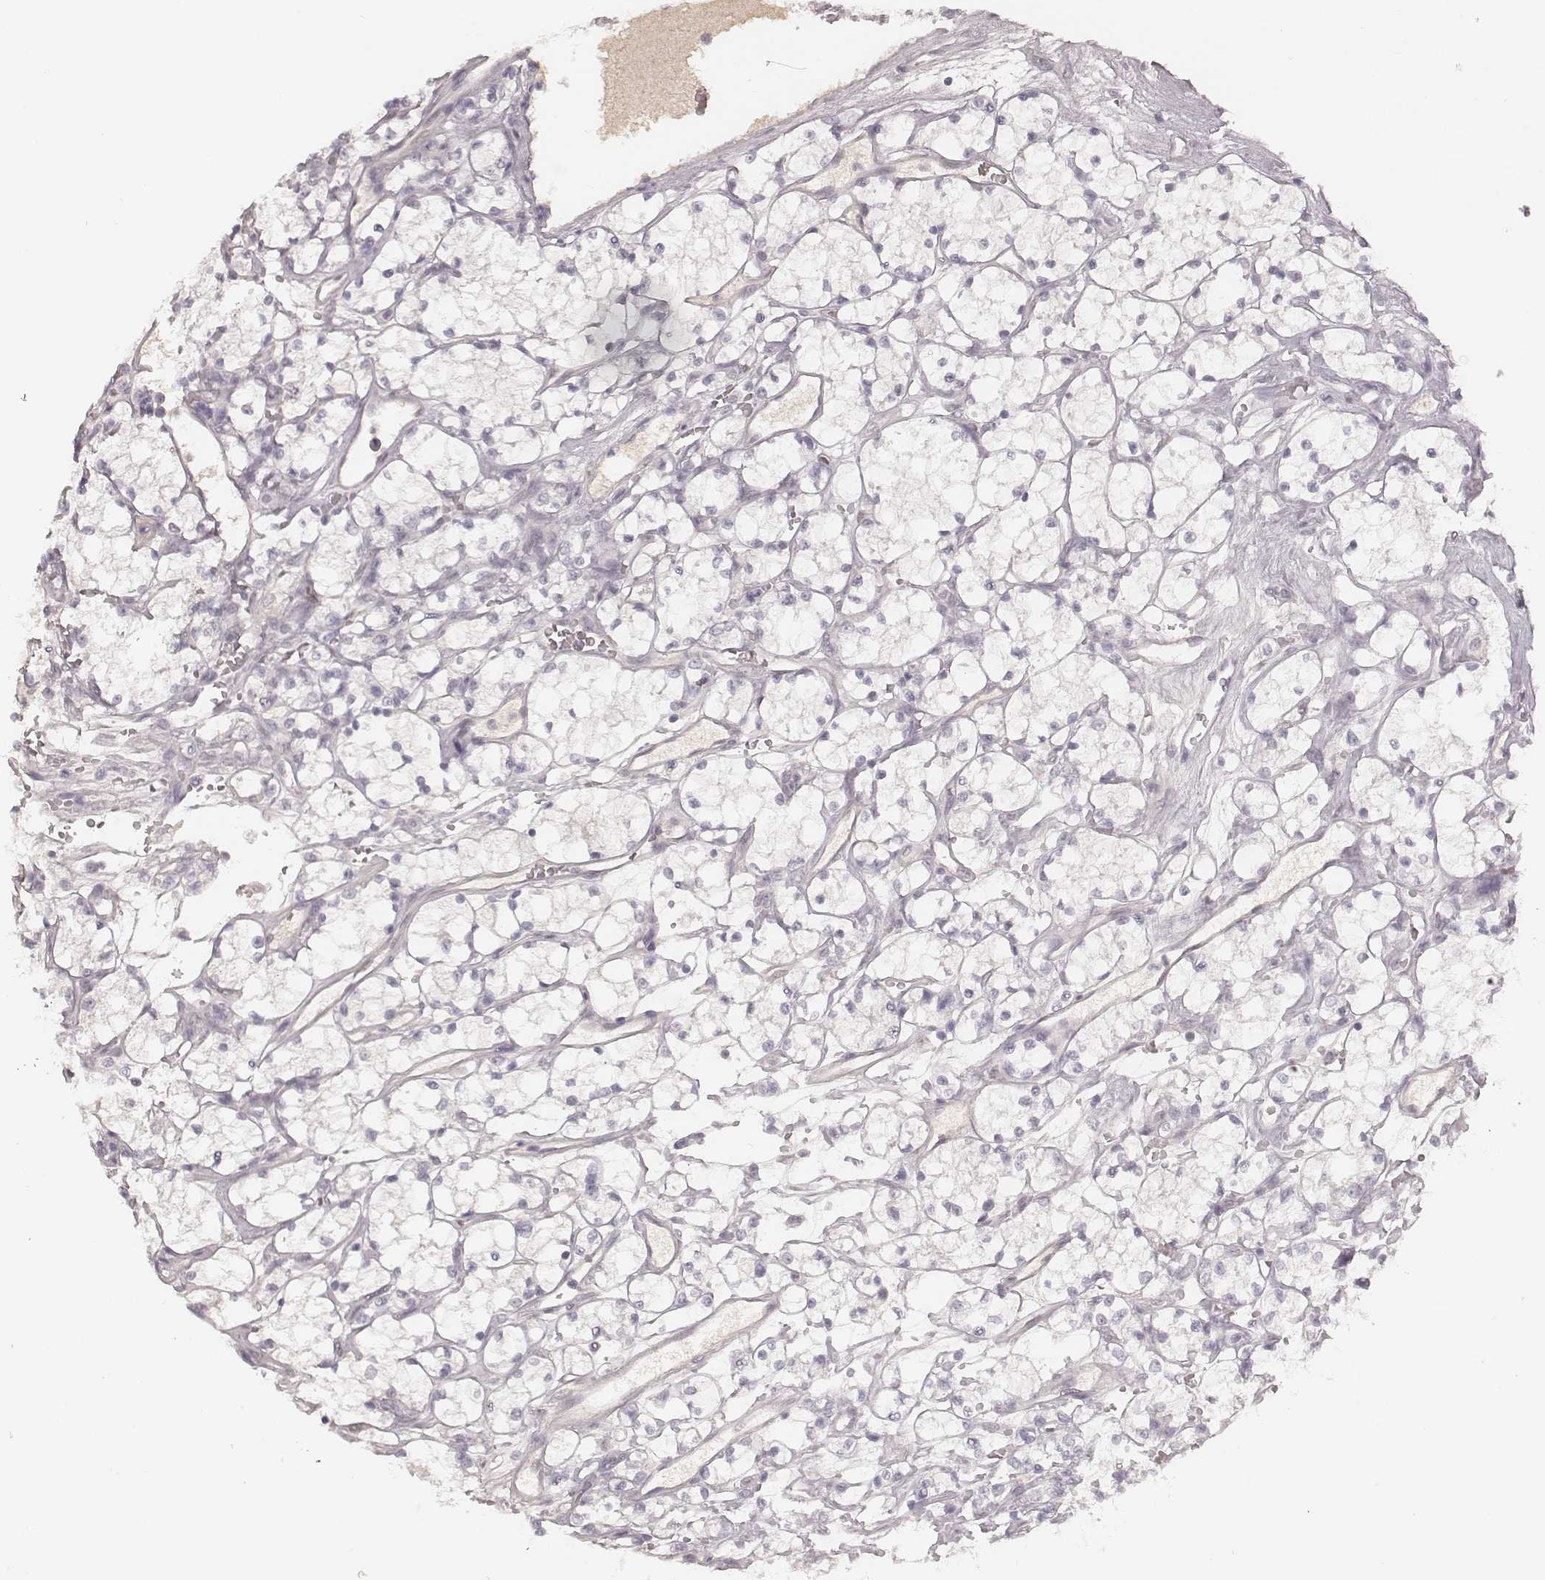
{"staining": {"intensity": "negative", "quantity": "none", "location": "none"}, "tissue": "renal cancer", "cell_type": "Tumor cells", "image_type": "cancer", "snomed": [{"axis": "morphology", "description": "Adenocarcinoma, NOS"}, {"axis": "topography", "description": "Kidney"}], "caption": "Immunohistochemistry (IHC) image of renal adenocarcinoma stained for a protein (brown), which displays no expression in tumor cells. The staining is performed using DAB brown chromogen with nuclei counter-stained in using hematoxylin.", "gene": "MSX1", "patient": {"sex": "female", "age": 69}}